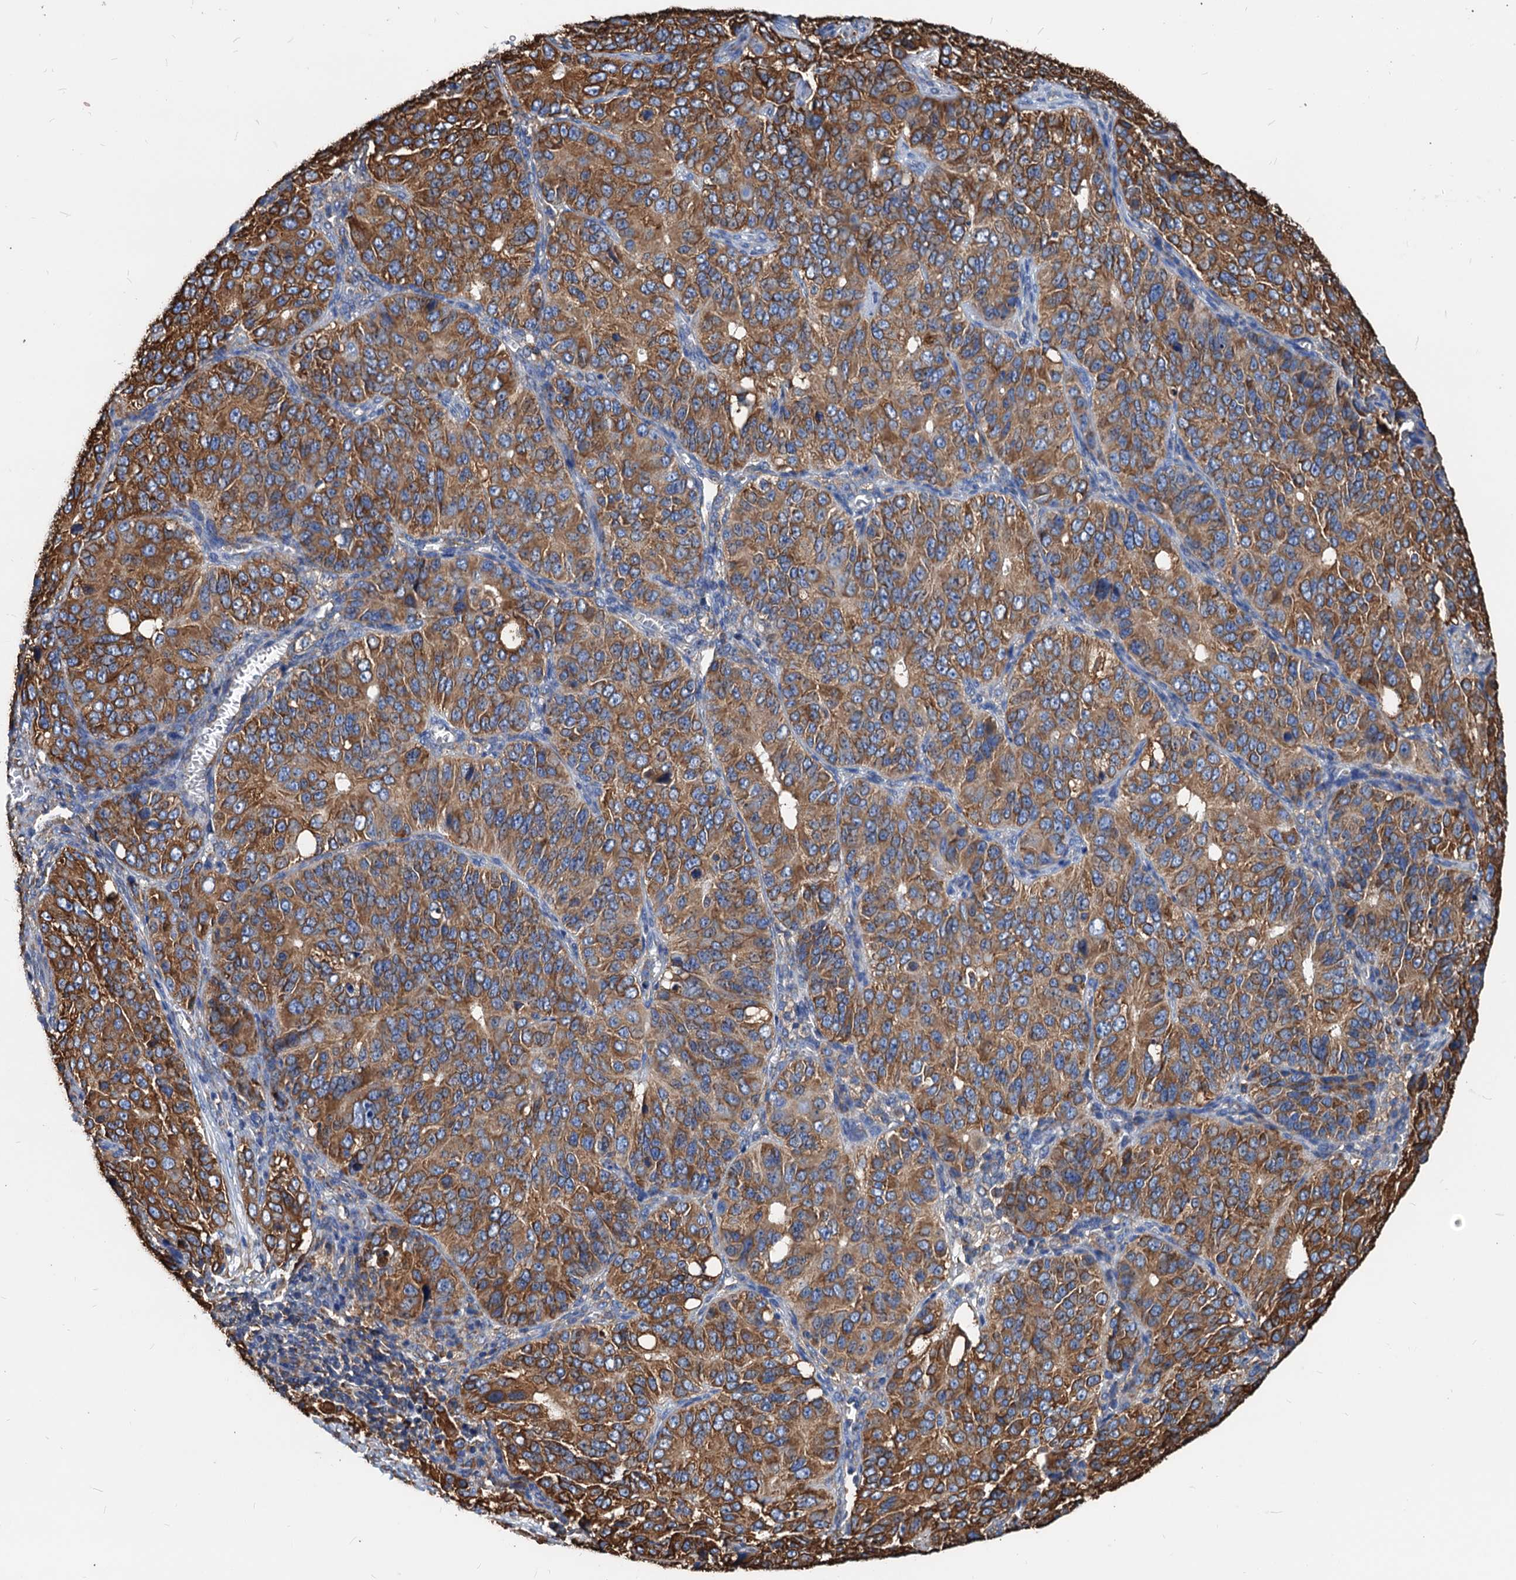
{"staining": {"intensity": "moderate", "quantity": ">75%", "location": "cytoplasmic/membranous"}, "tissue": "ovarian cancer", "cell_type": "Tumor cells", "image_type": "cancer", "snomed": [{"axis": "morphology", "description": "Carcinoma, endometroid"}, {"axis": "topography", "description": "Ovary"}], "caption": "Ovarian cancer (endometroid carcinoma) stained for a protein reveals moderate cytoplasmic/membranous positivity in tumor cells.", "gene": "HSPA5", "patient": {"sex": "female", "age": 51}}